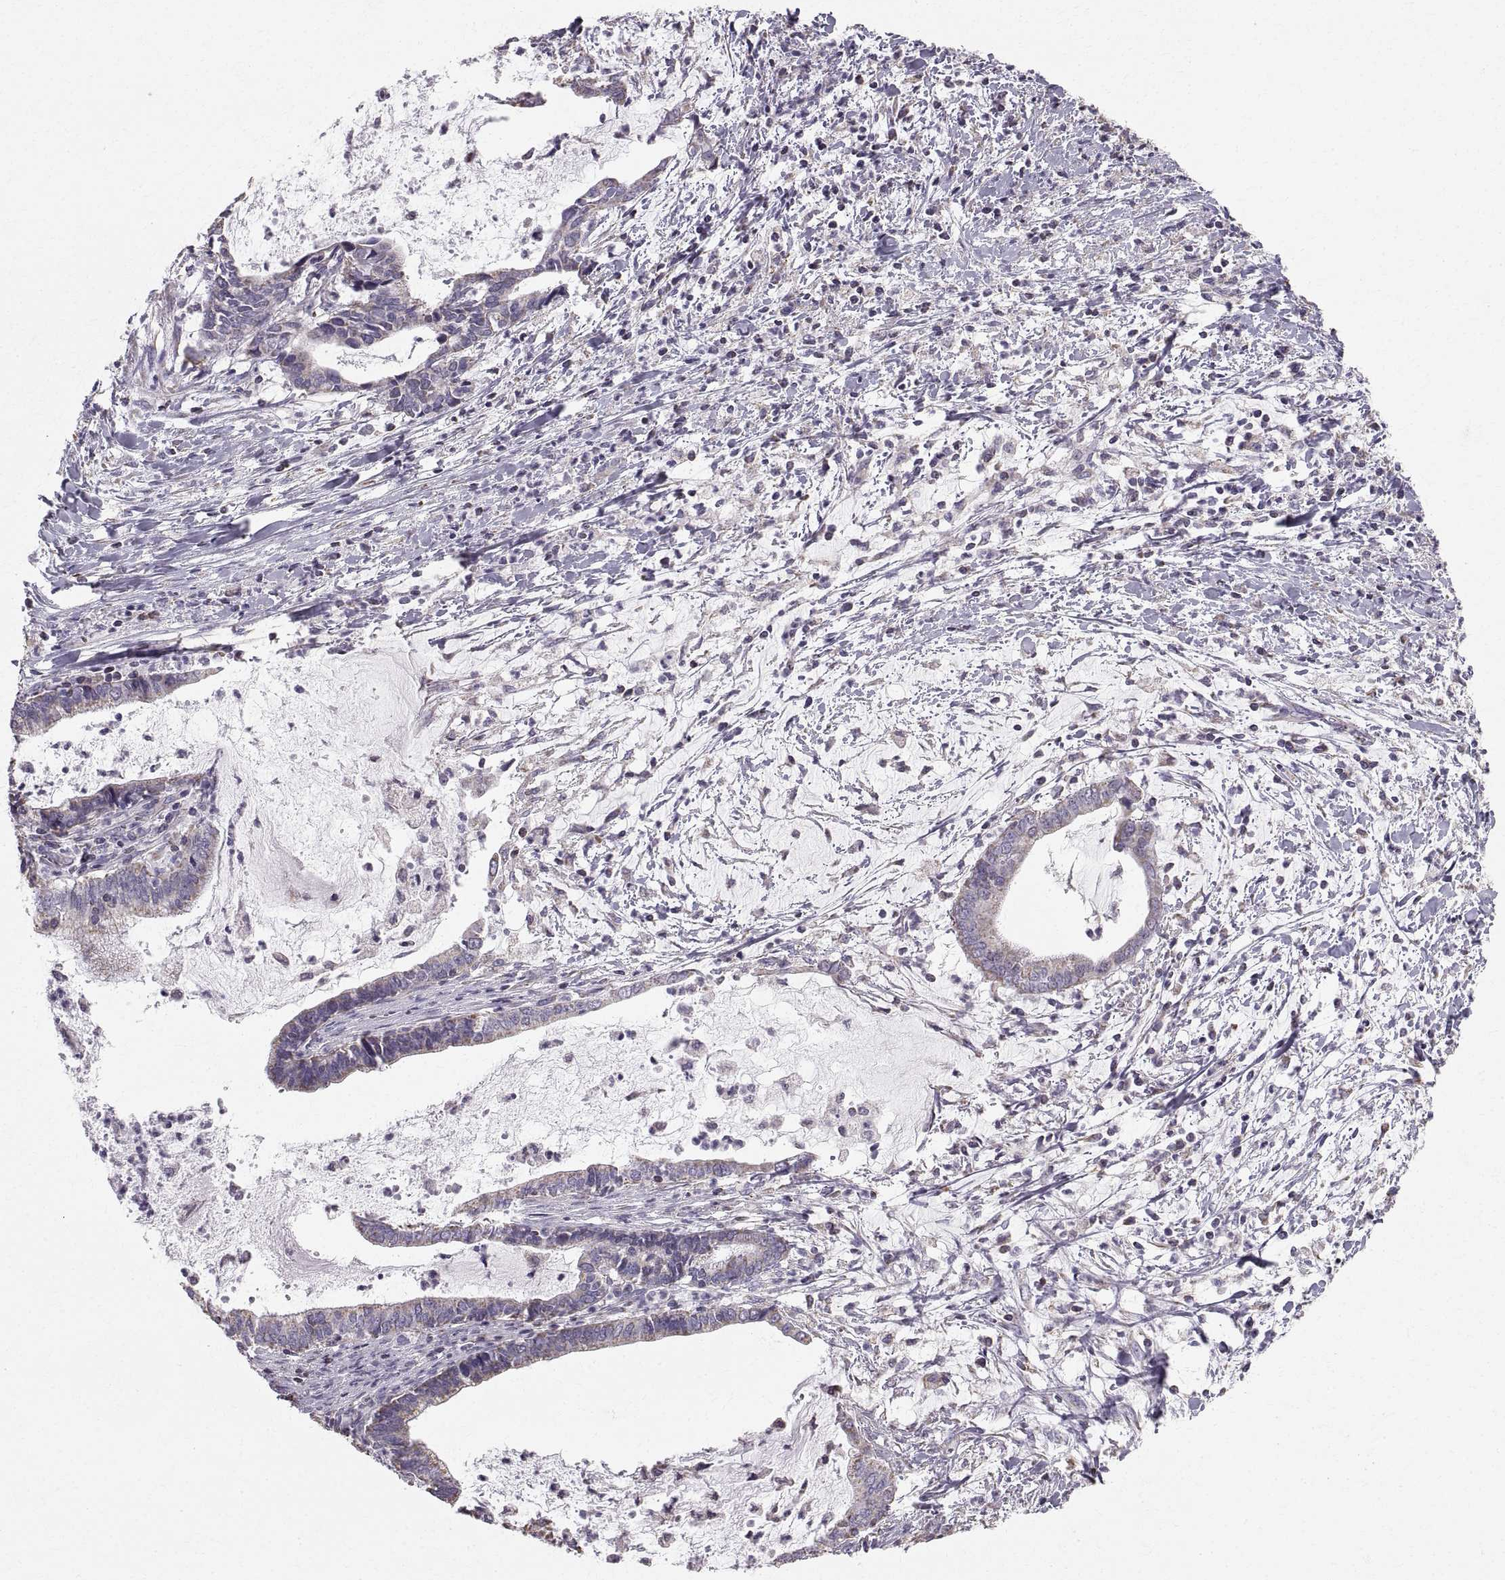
{"staining": {"intensity": "negative", "quantity": "none", "location": "none"}, "tissue": "cervical cancer", "cell_type": "Tumor cells", "image_type": "cancer", "snomed": [{"axis": "morphology", "description": "Adenocarcinoma, NOS"}, {"axis": "topography", "description": "Cervix"}], "caption": "Immunohistochemical staining of cervical cancer (adenocarcinoma) displays no significant positivity in tumor cells.", "gene": "STMND1", "patient": {"sex": "female", "age": 42}}